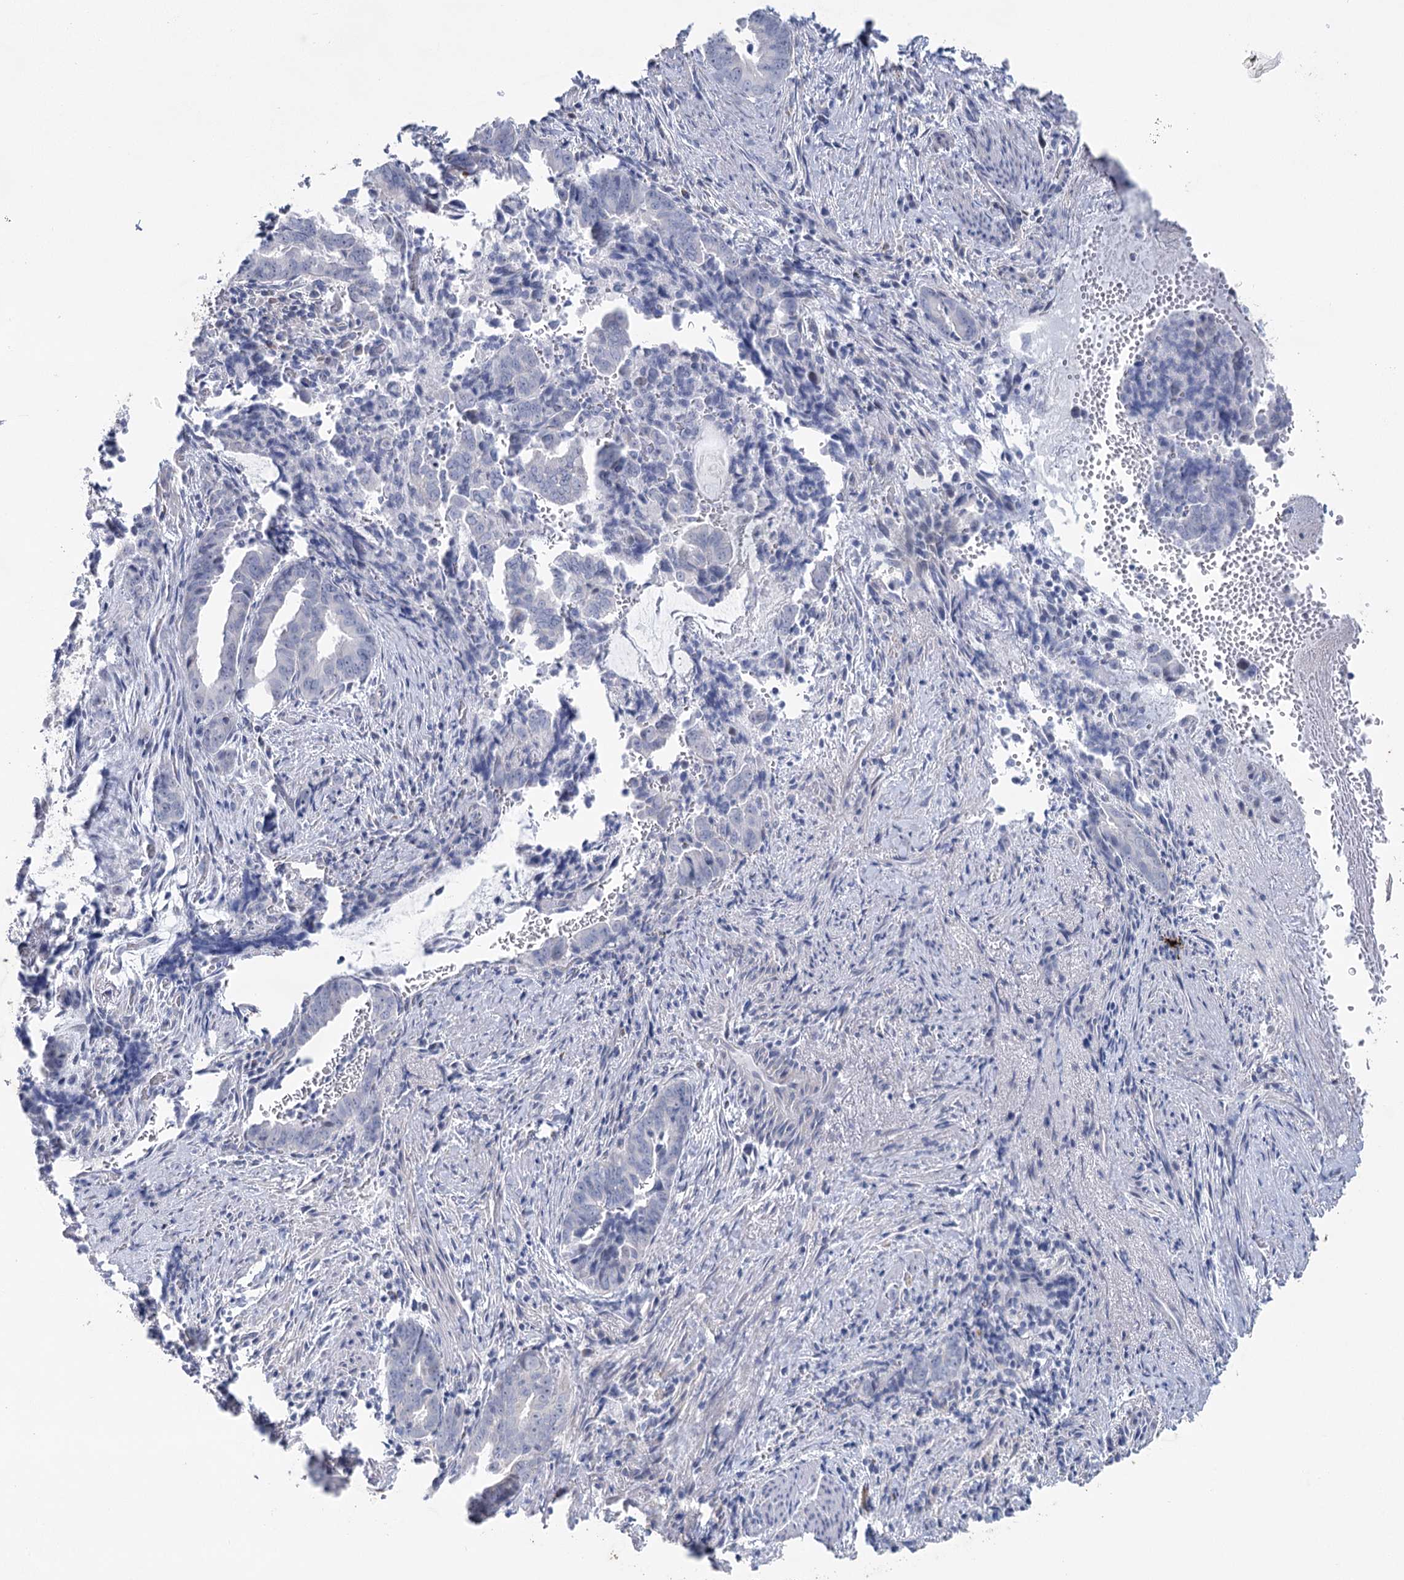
{"staining": {"intensity": "negative", "quantity": "none", "location": "none"}, "tissue": "pancreatic cancer", "cell_type": "Tumor cells", "image_type": "cancer", "snomed": [{"axis": "morphology", "description": "Adenocarcinoma, NOS"}, {"axis": "topography", "description": "Pancreas"}], "caption": "DAB (3,3'-diaminobenzidine) immunohistochemical staining of human pancreatic cancer (adenocarcinoma) displays no significant expression in tumor cells.", "gene": "CCDC88A", "patient": {"sex": "female", "age": 63}}